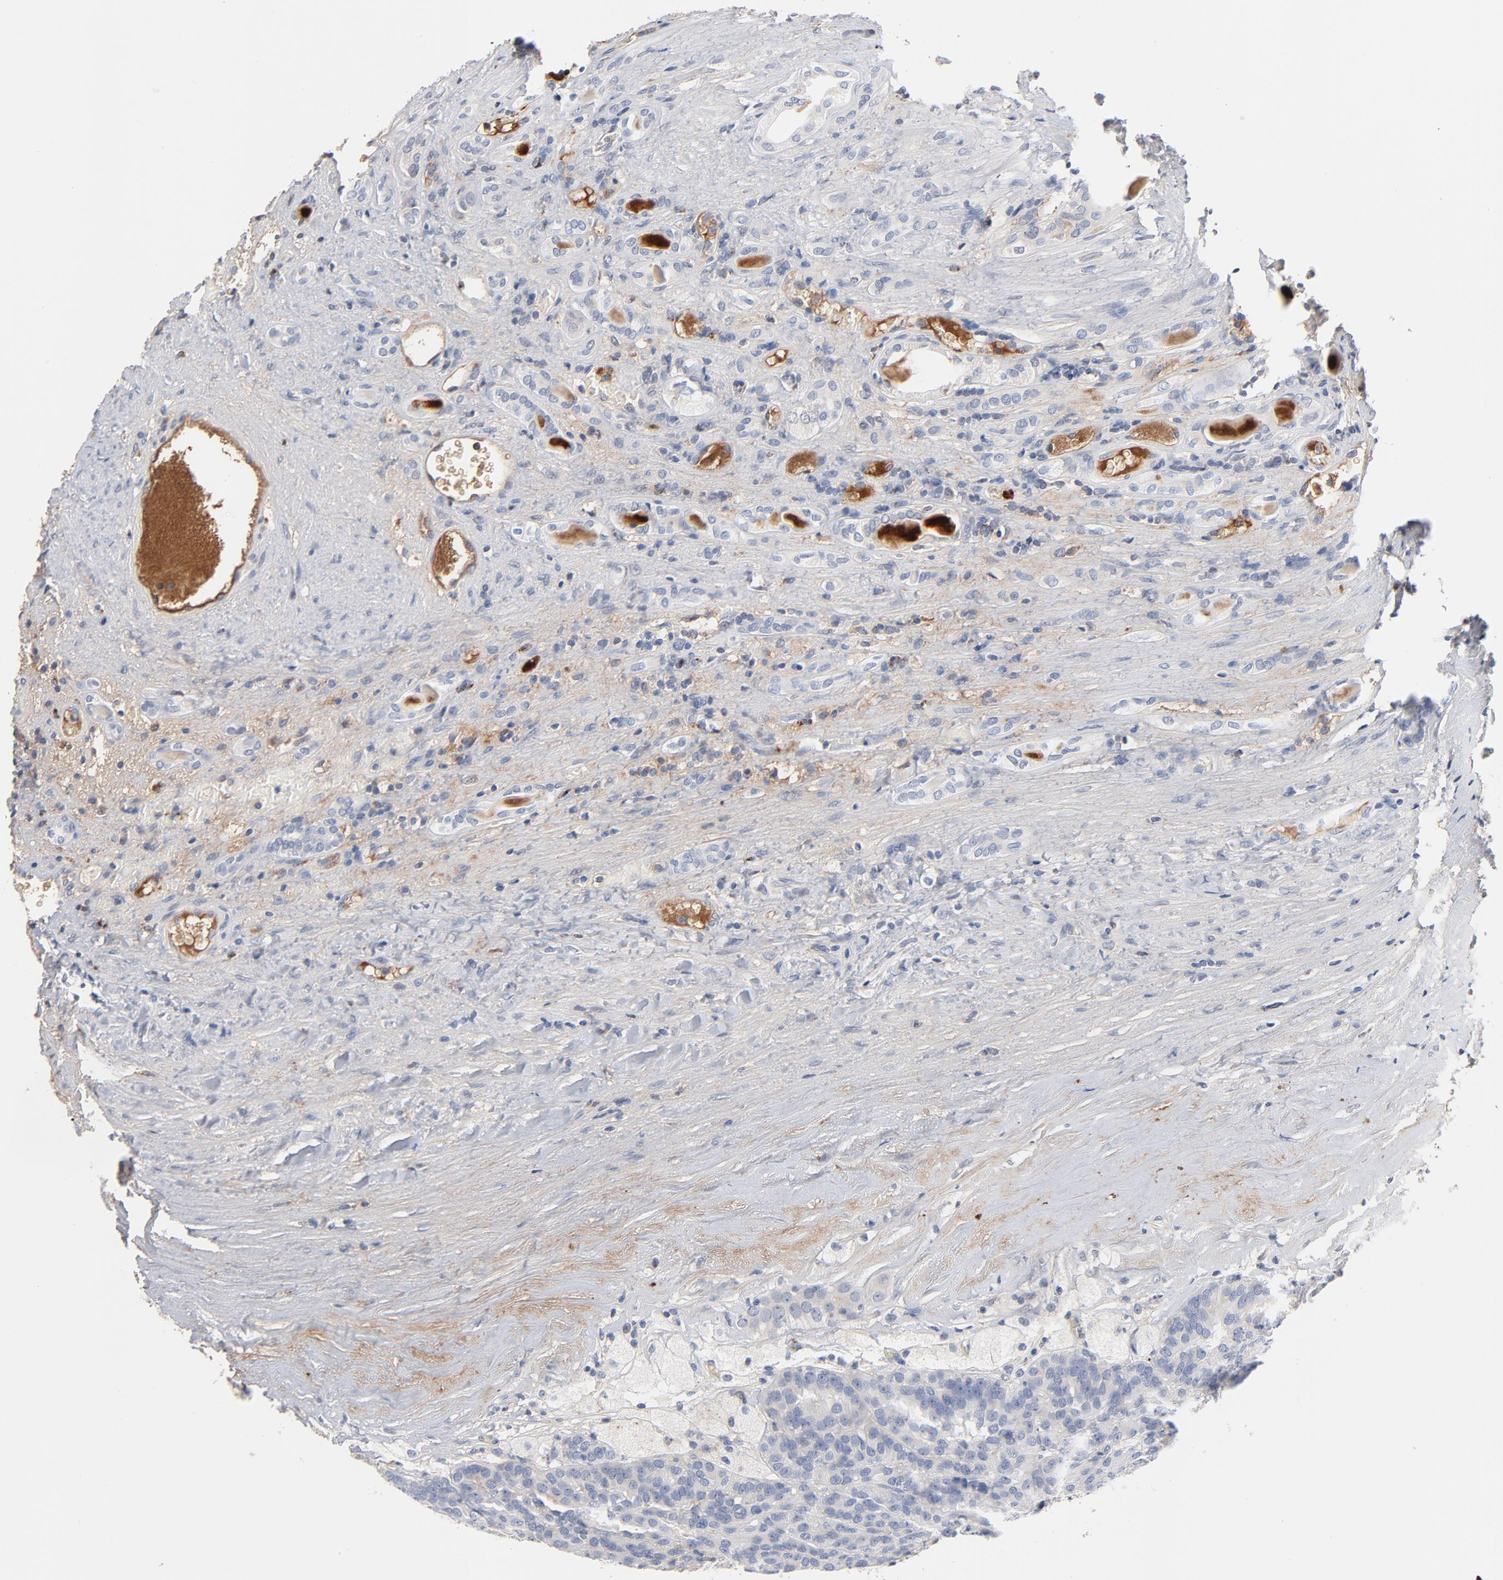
{"staining": {"intensity": "negative", "quantity": "none", "location": "none"}, "tissue": "renal cancer", "cell_type": "Tumor cells", "image_type": "cancer", "snomed": [{"axis": "morphology", "description": "Adenocarcinoma, NOS"}, {"axis": "topography", "description": "Kidney"}], "caption": "Immunohistochemical staining of human renal cancer demonstrates no significant expression in tumor cells.", "gene": "SERPINA4", "patient": {"sex": "male", "age": 46}}